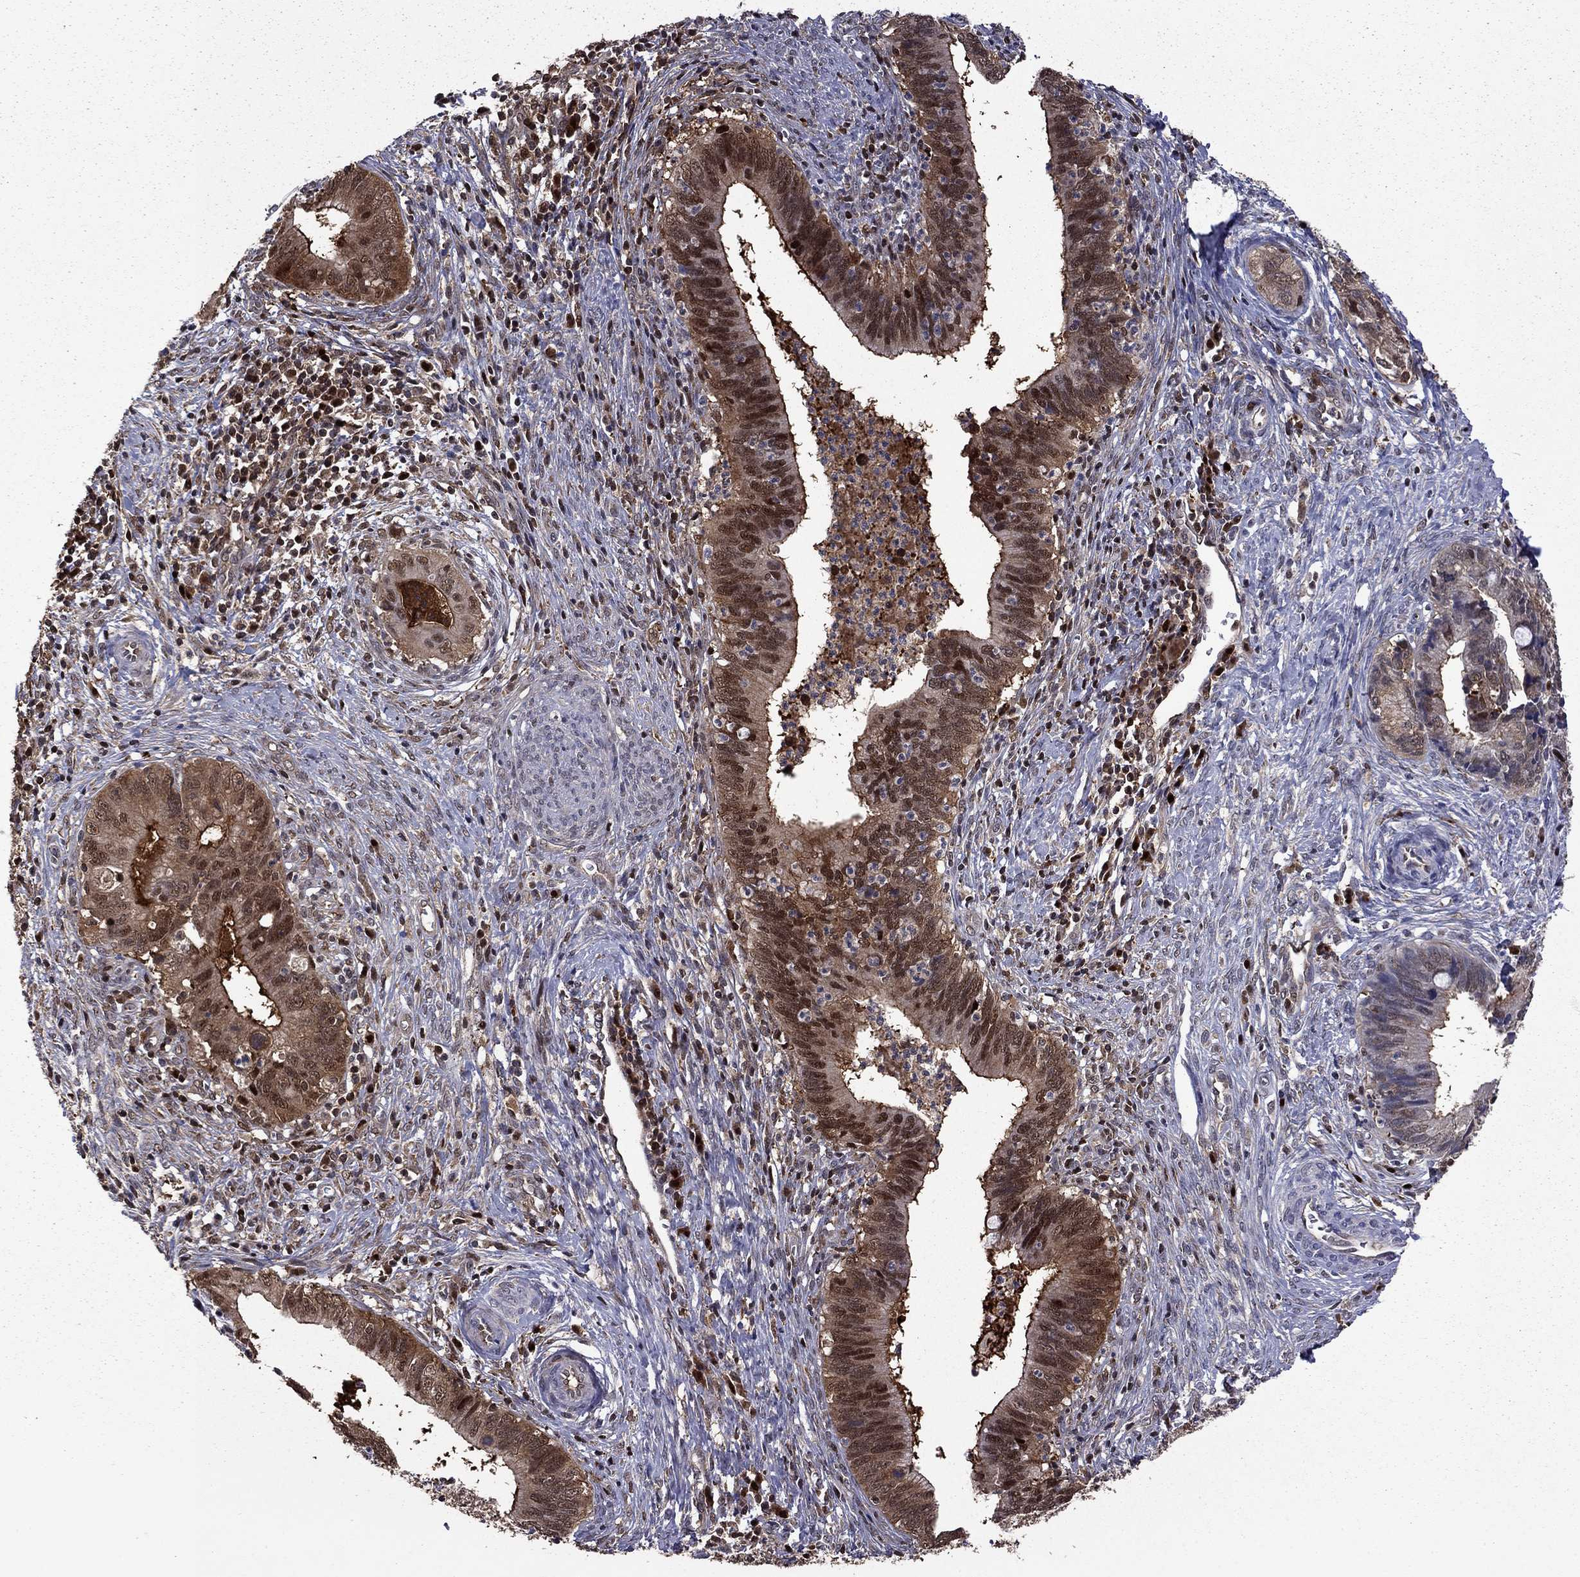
{"staining": {"intensity": "moderate", "quantity": "25%-75%", "location": "cytoplasmic/membranous,nuclear"}, "tissue": "cervical cancer", "cell_type": "Tumor cells", "image_type": "cancer", "snomed": [{"axis": "morphology", "description": "Adenocarcinoma, NOS"}, {"axis": "topography", "description": "Cervix"}], "caption": "Tumor cells exhibit medium levels of moderate cytoplasmic/membranous and nuclear expression in about 25%-75% of cells in human cervical cancer (adenocarcinoma).", "gene": "APPBP2", "patient": {"sex": "female", "age": 42}}